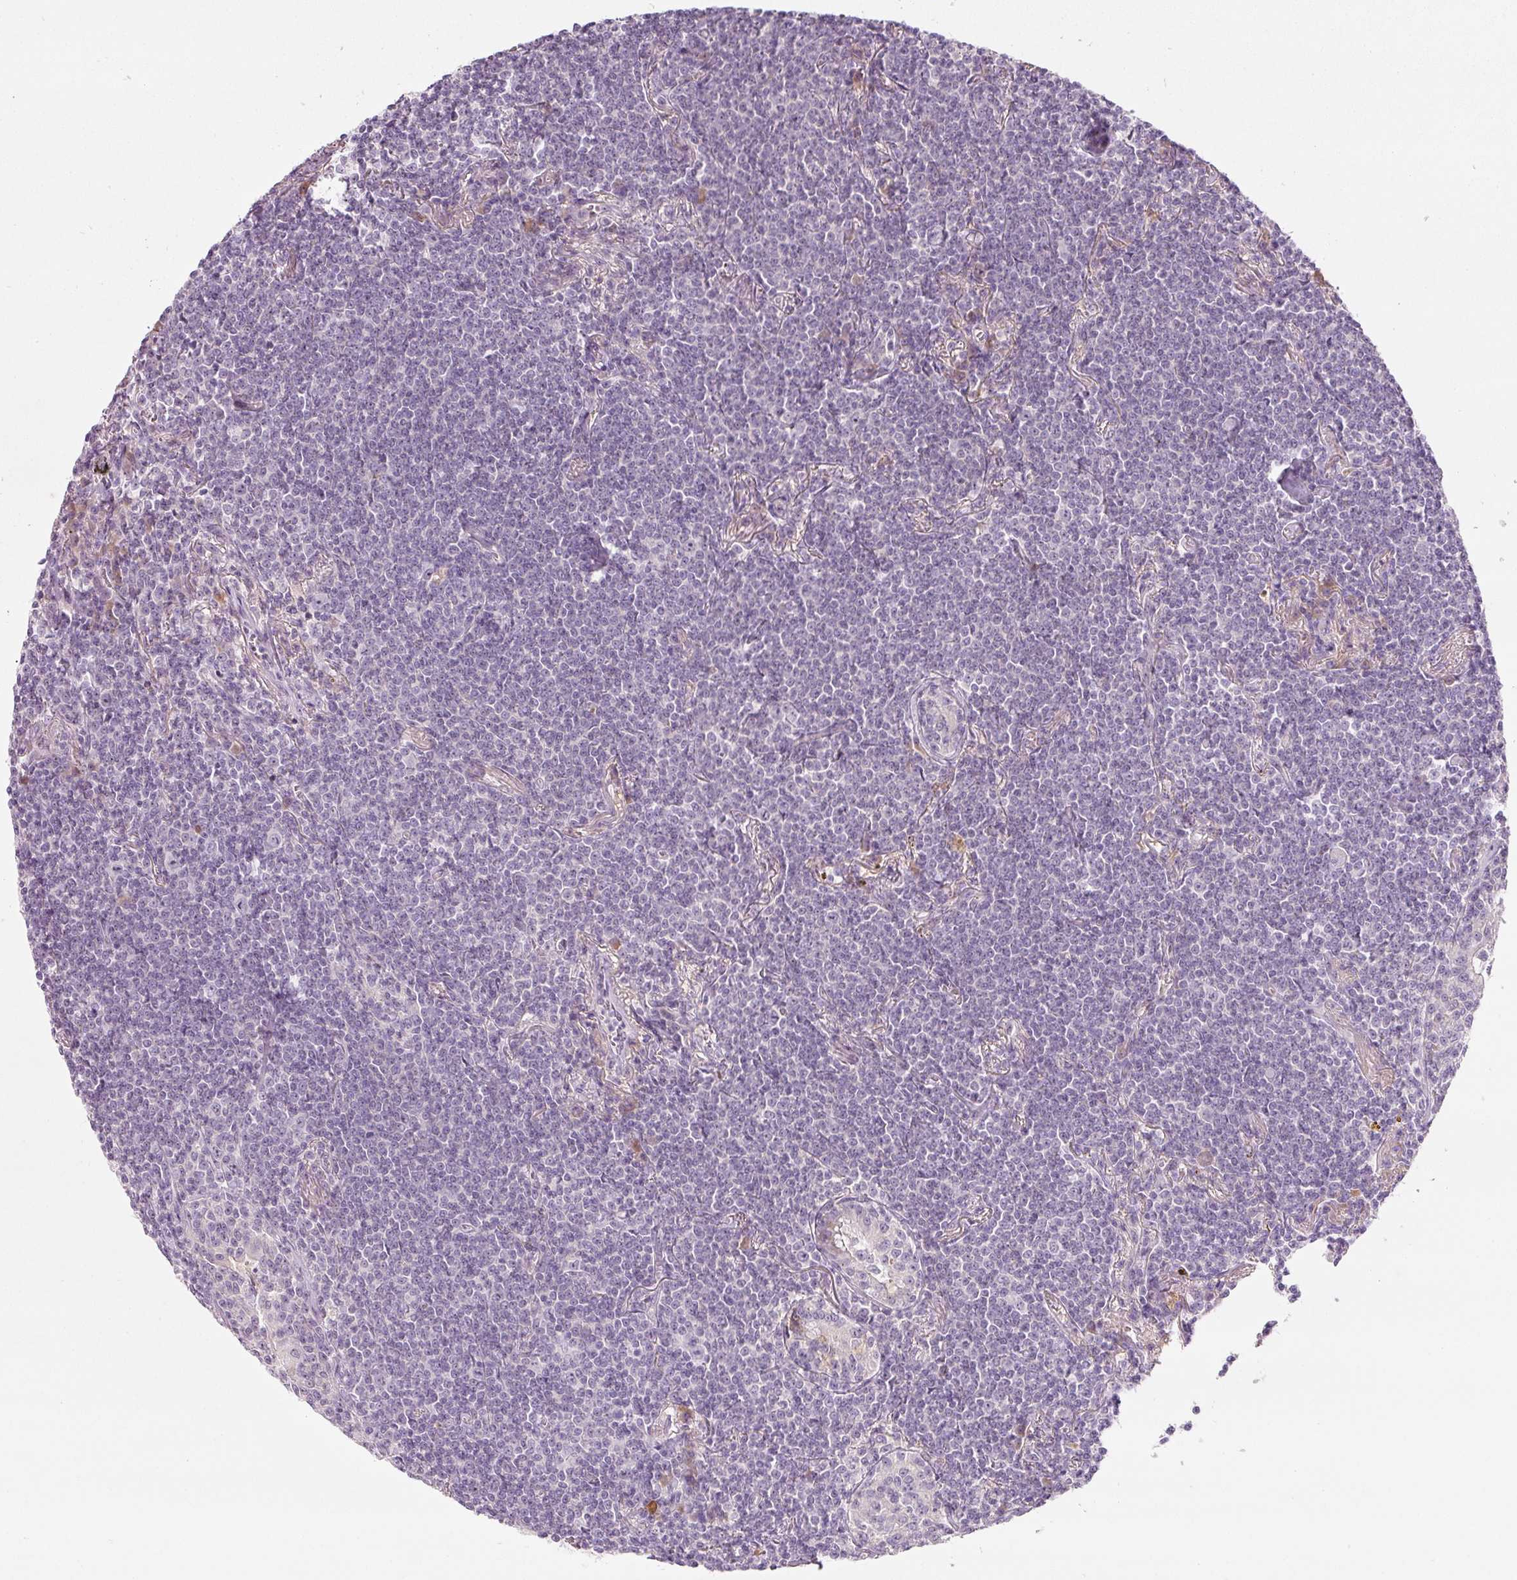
{"staining": {"intensity": "negative", "quantity": "none", "location": "none"}, "tissue": "lymphoma", "cell_type": "Tumor cells", "image_type": "cancer", "snomed": [{"axis": "morphology", "description": "Malignant lymphoma, non-Hodgkin's type, Low grade"}, {"axis": "topography", "description": "Lung"}], "caption": "A high-resolution photomicrograph shows immunohistochemistry (IHC) staining of lymphoma, which displays no significant expression in tumor cells.", "gene": "TMEM37", "patient": {"sex": "female", "age": 71}}